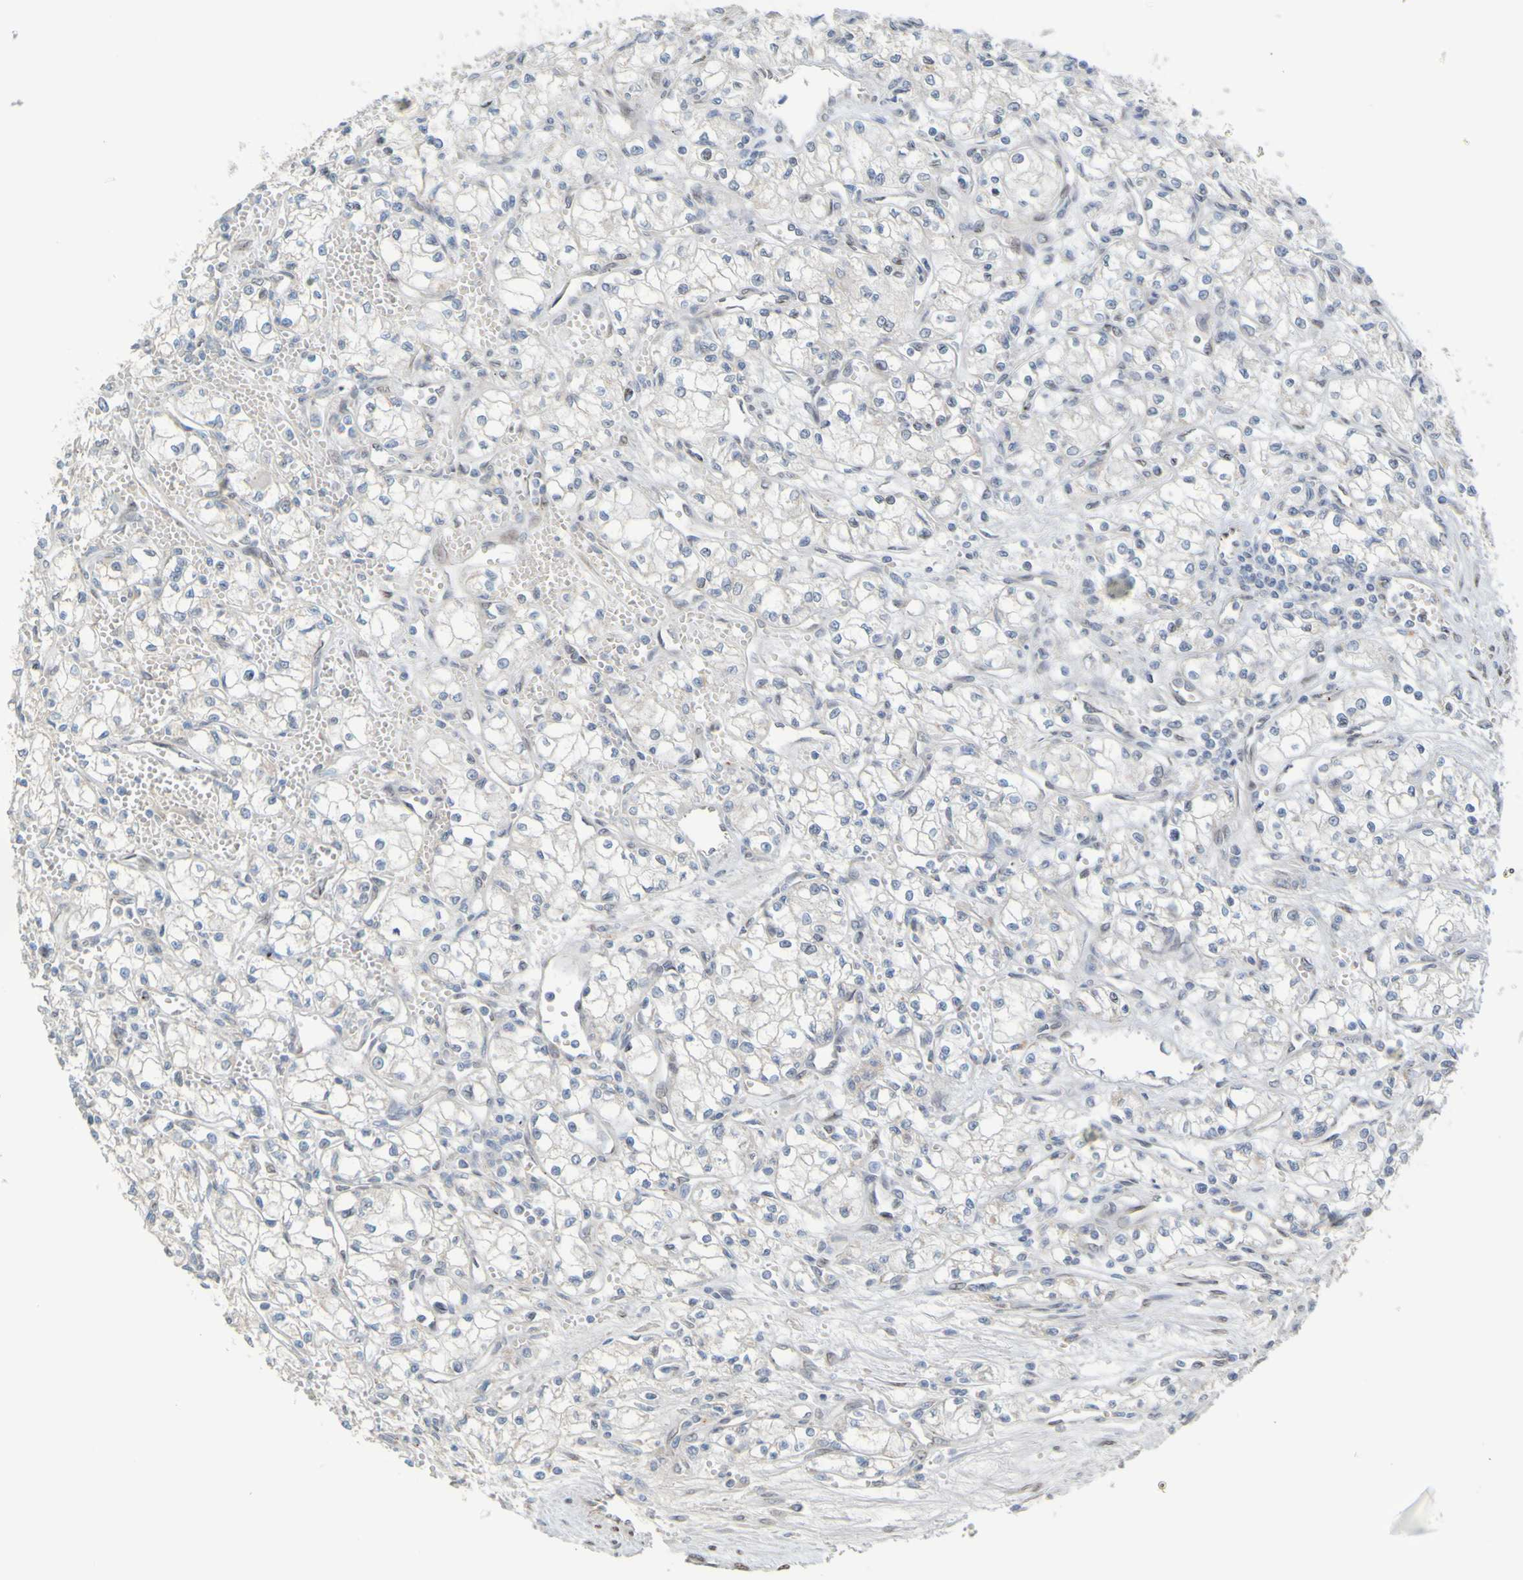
{"staining": {"intensity": "negative", "quantity": "none", "location": "none"}, "tissue": "renal cancer", "cell_type": "Tumor cells", "image_type": "cancer", "snomed": [{"axis": "morphology", "description": "Normal tissue, NOS"}, {"axis": "morphology", "description": "Adenocarcinoma, NOS"}, {"axis": "topography", "description": "Kidney"}], "caption": "Protein analysis of renal cancer (adenocarcinoma) exhibits no significant expression in tumor cells.", "gene": "MAG", "patient": {"sex": "male", "age": 59}}